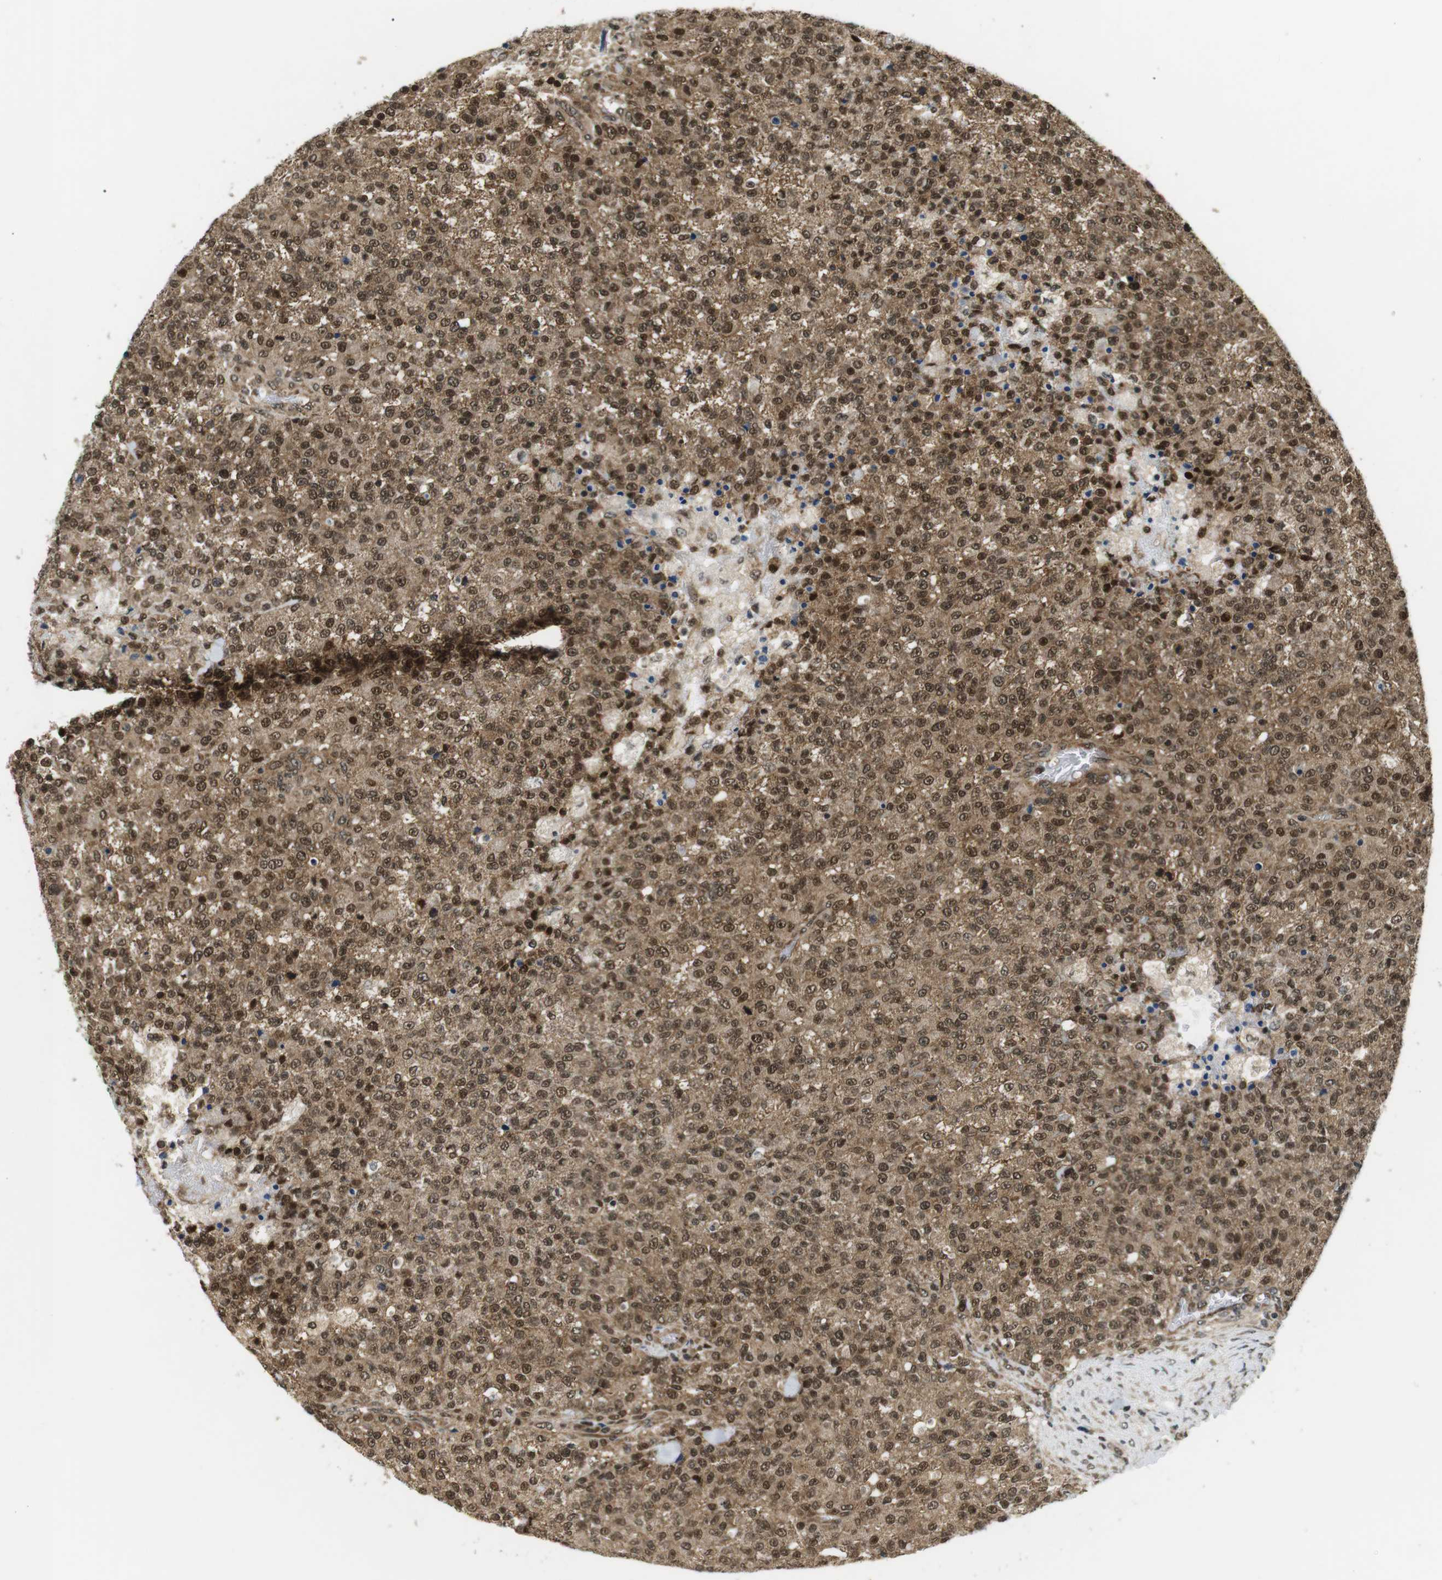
{"staining": {"intensity": "strong", "quantity": ">75%", "location": "cytoplasmic/membranous,nuclear"}, "tissue": "testis cancer", "cell_type": "Tumor cells", "image_type": "cancer", "snomed": [{"axis": "morphology", "description": "Seminoma, NOS"}, {"axis": "topography", "description": "Testis"}], "caption": "A brown stain shows strong cytoplasmic/membranous and nuclear staining of a protein in testis cancer tumor cells.", "gene": "CSNK2B", "patient": {"sex": "male", "age": 59}}